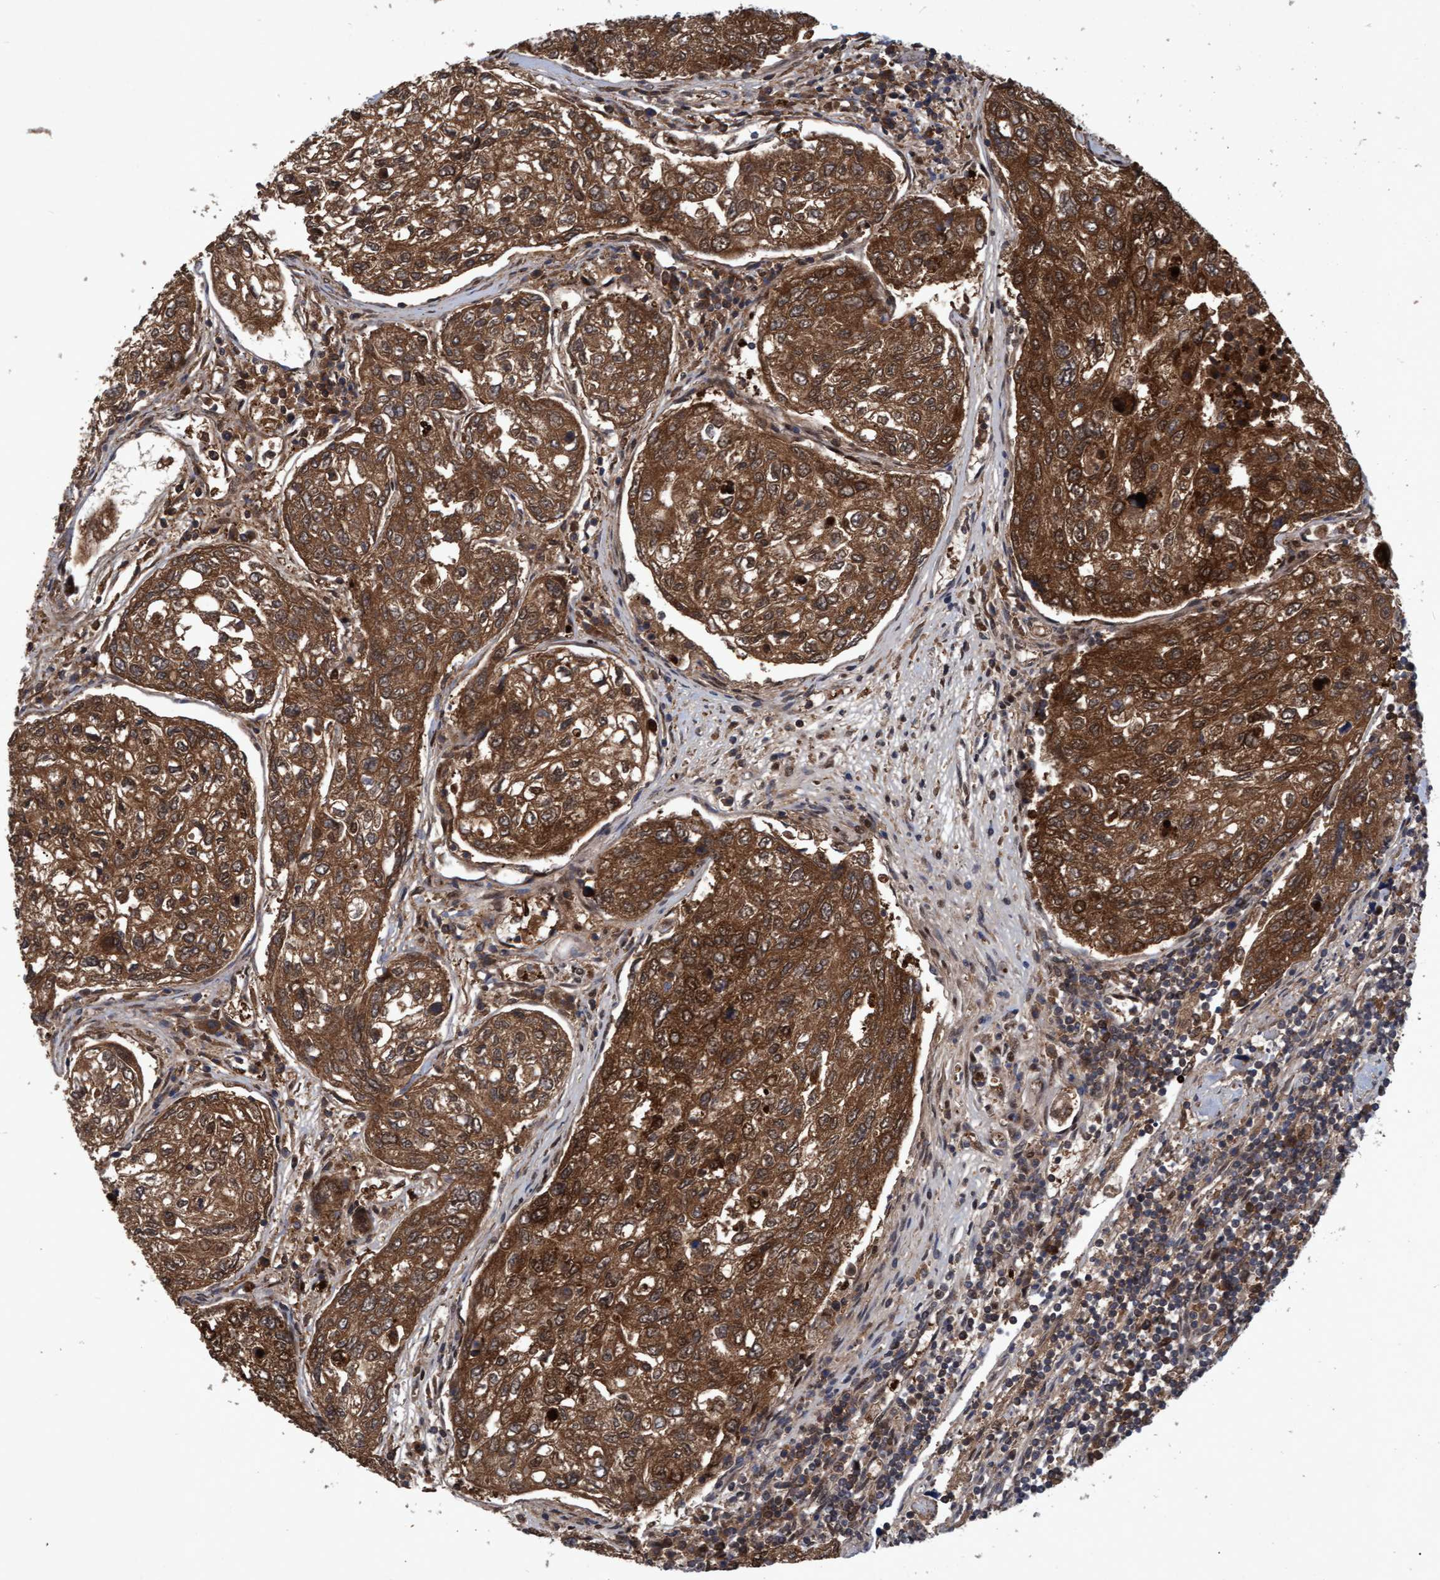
{"staining": {"intensity": "strong", "quantity": ">75%", "location": "cytoplasmic/membranous,nuclear"}, "tissue": "urothelial cancer", "cell_type": "Tumor cells", "image_type": "cancer", "snomed": [{"axis": "morphology", "description": "Urothelial carcinoma, High grade"}, {"axis": "topography", "description": "Lymph node"}, {"axis": "topography", "description": "Urinary bladder"}], "caption": "Human urothelial carcinoma (high-grade) stained with a protein marker exhibits strong staining in tumor cells.", "gene": "PSMB6", "patient": {"sex": "male", "age": 51}}